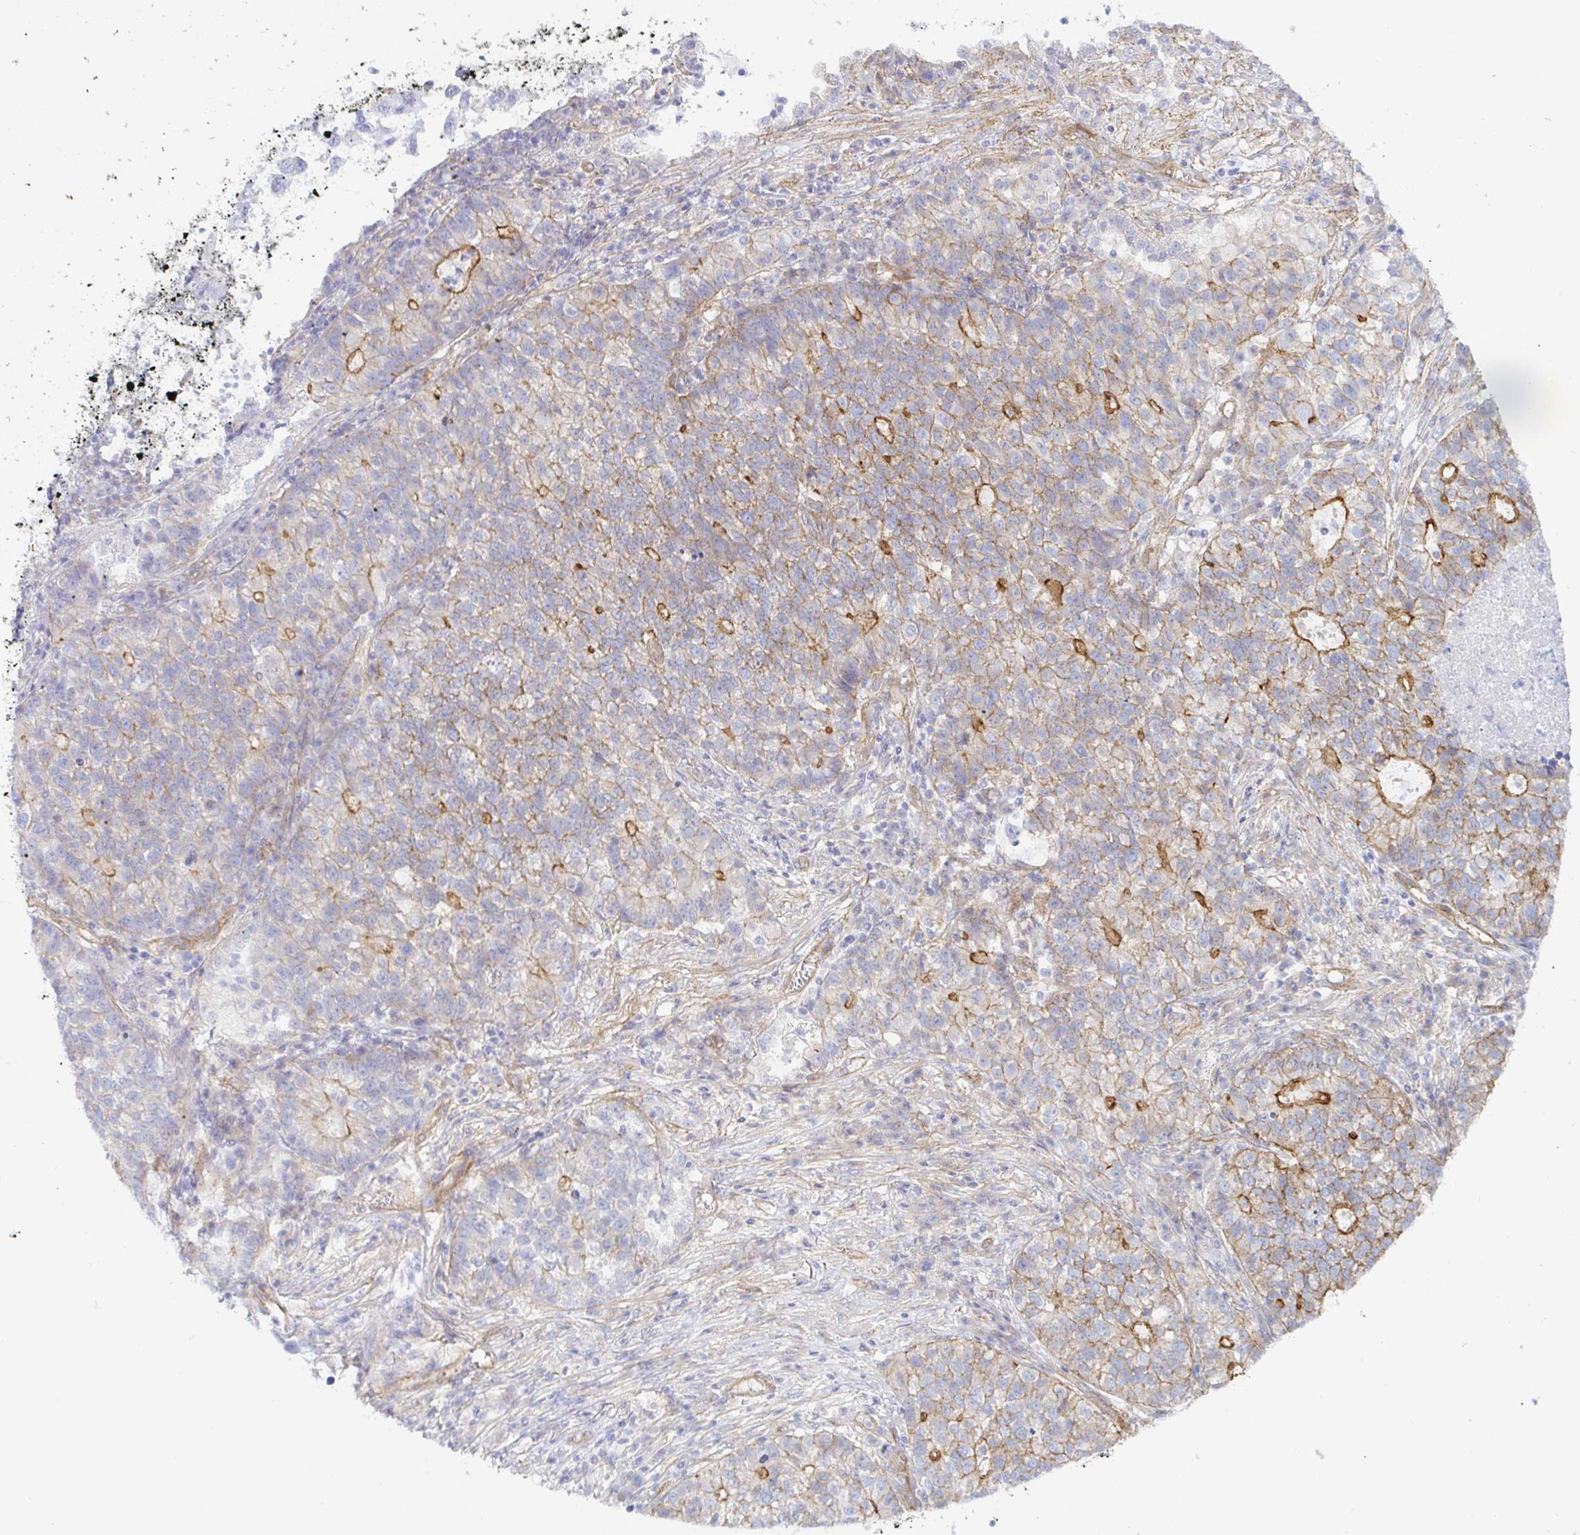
{"staining": {"intensity": "strong", "quantity": "<25%", "location": "cytoplasmic/membranous"}, "tissue": "lung cancer", "cell_type": "Tumor cells", "image_type": "cancer", "snomed": [{"axis": "morphology", "description": "Adenocarcinoma, NOS"}, {"axis": "topography", "description": "Lung"}], "caption": "Human lung adenocarcinoma stained with a protein marker demonstrates strong staining in tumor cells.", "gene": "ARL4D", "patient": {"sex": "male", "age": 57}}